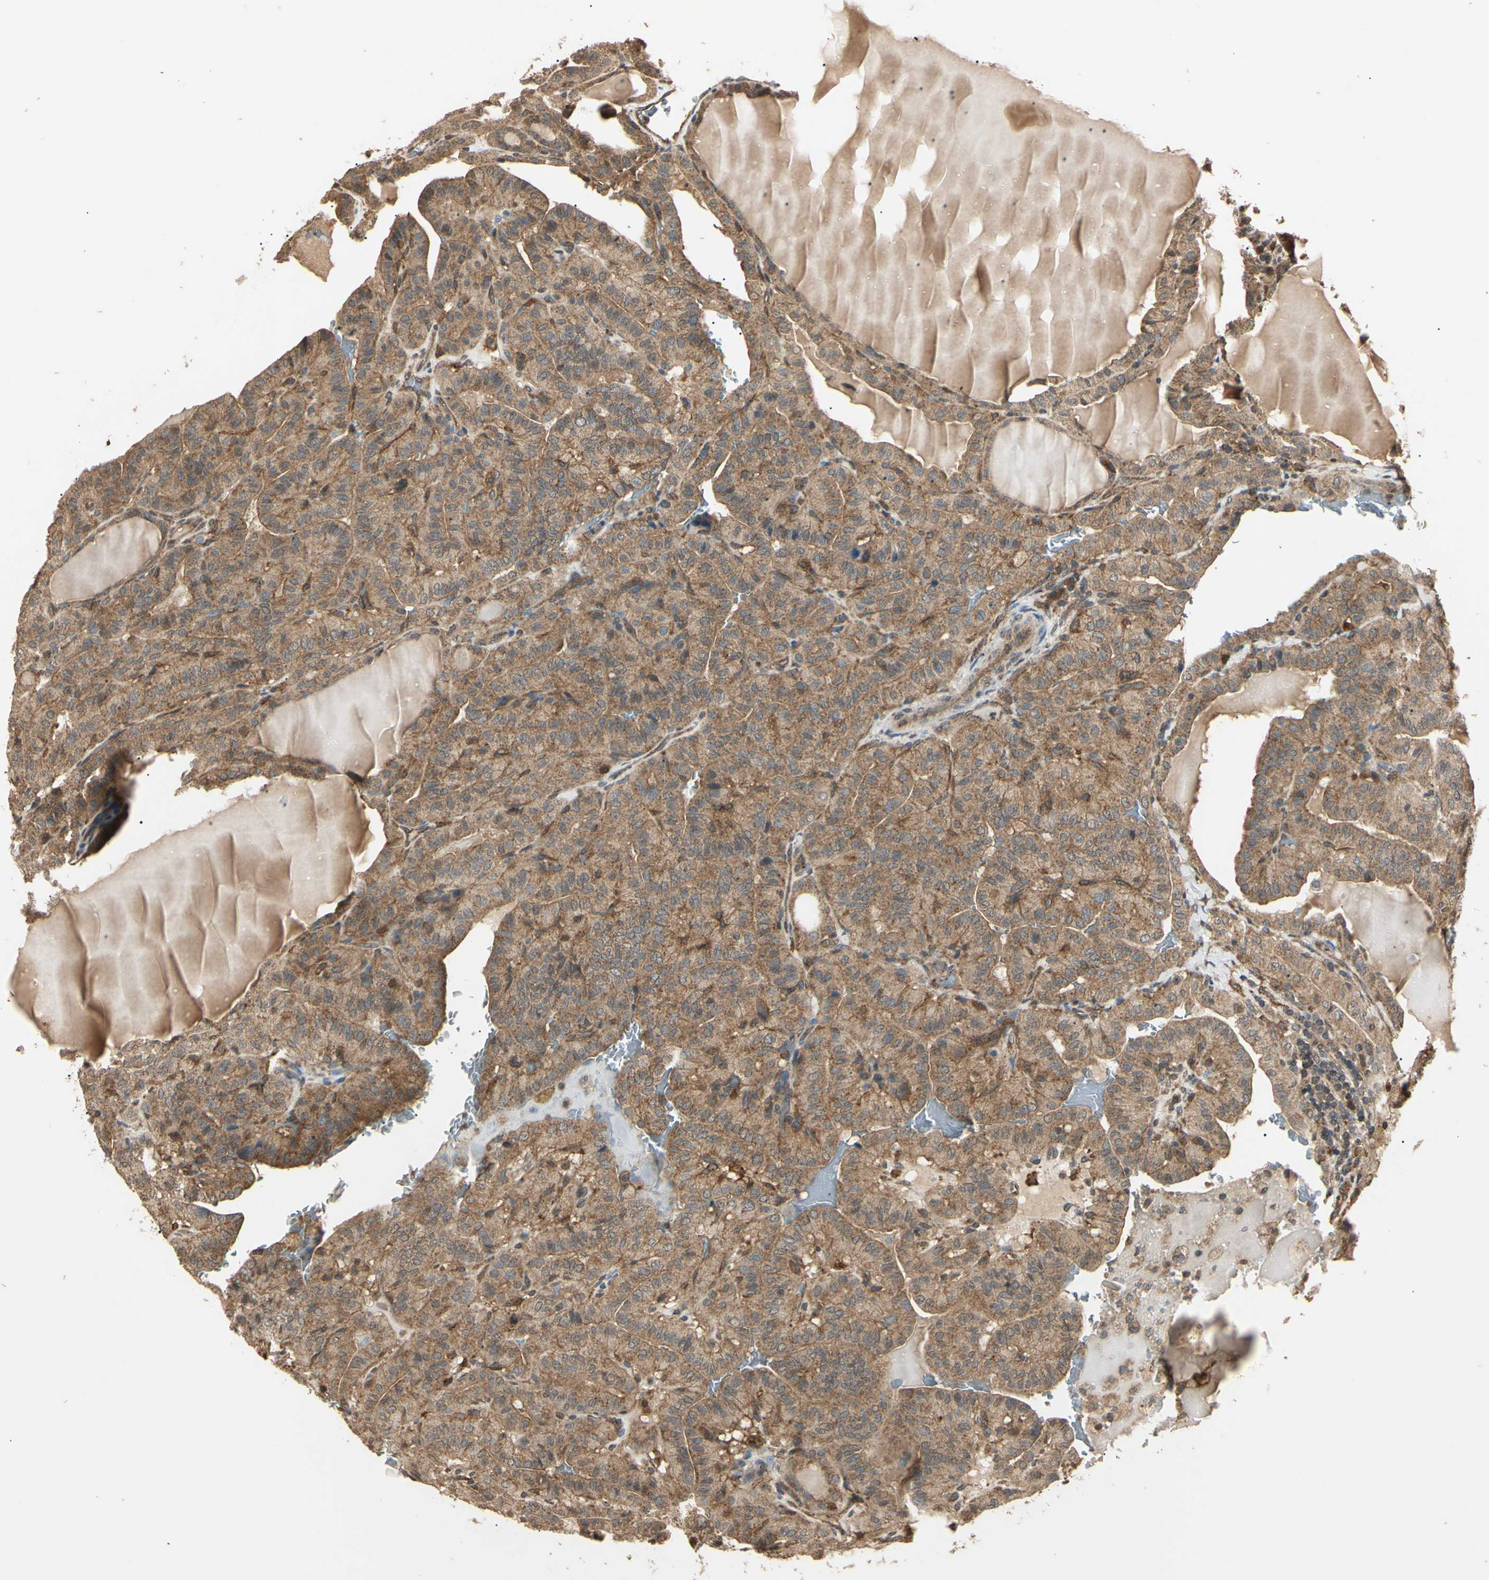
{"staining": {"intensity": "moderate", "quantity": ">75%", "location": "cytoplasmic/membranous"}, "tissue": "thyroid cancer", "cell_type": "Tumor cells", "image_type": "cancer", "snomed": [{"axis": "morphology", "description": "Papillary adenocarcinoma, NOS"}, {"axis": "topography", "description": "Thyroid gland"}], "caption": "There is medium levels of moderate cytoplasmic/membranous positivity in tumor cells of thyroid cancer, as demonstrated by immunohistochemical staining (brown color).", "gene": "EPN1", "patient": {"sex": "male", "age": 77}}